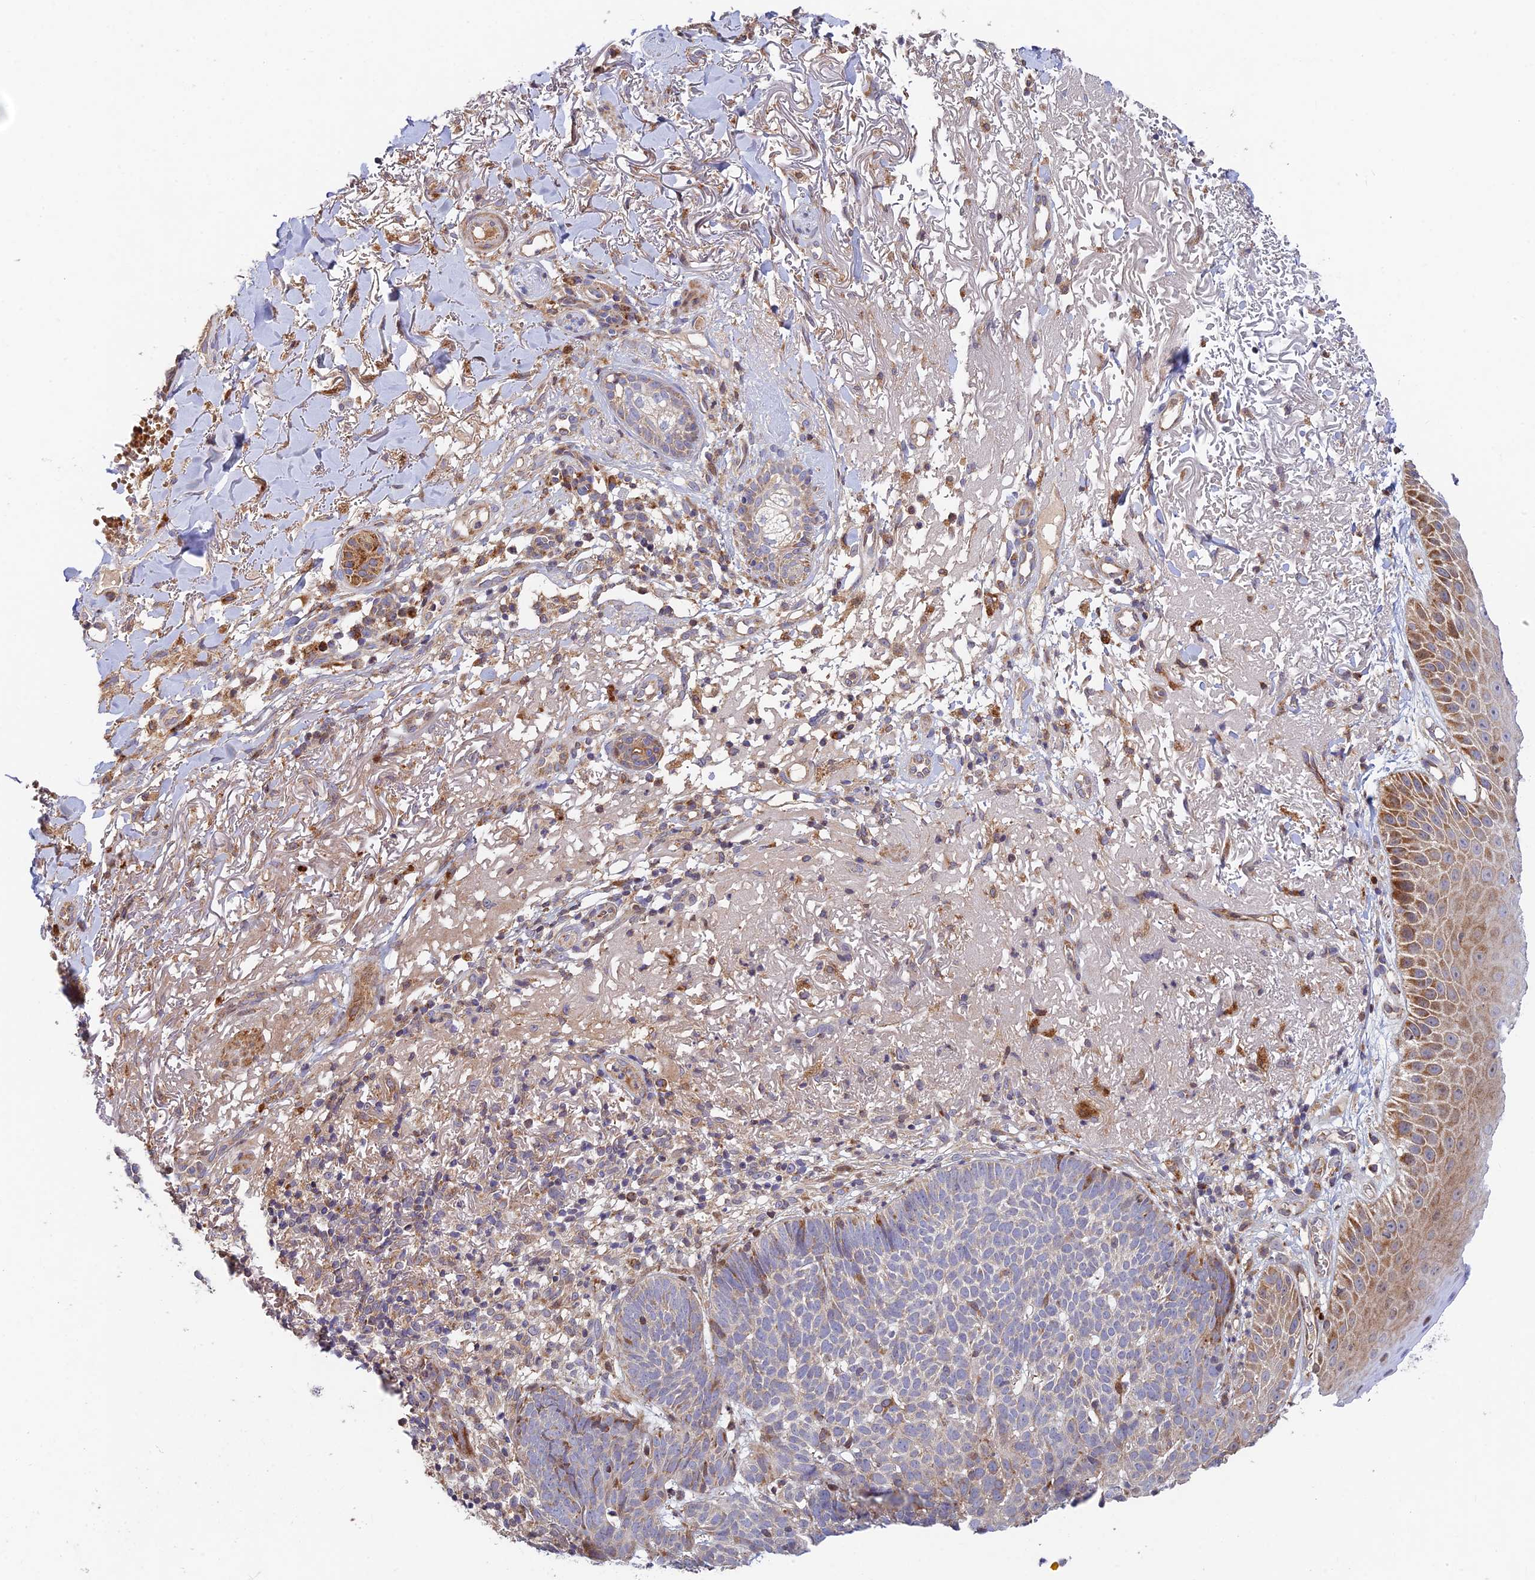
{"staining": {"intensity": "moderate", "quantity": "<25%", "location": "cytoplasmic/membranous"}, "tissue": "skin cancer", "cell_type": "Tumor cells", "image_type": "cancer", "snomed": [{"axis": "morphology", "description": "Basal cell carcinoma"}, {"axis": "topography", "description": "Skin"}], "caption": "This is a photomicrograph of IHC staining of skin cancer (basal cell carcinoma), which shows moderate expression in the cytoplasmic/membranous of tumor cells.", "gene": "FUOM", "patient": {"sex": "female", "age": 78}}